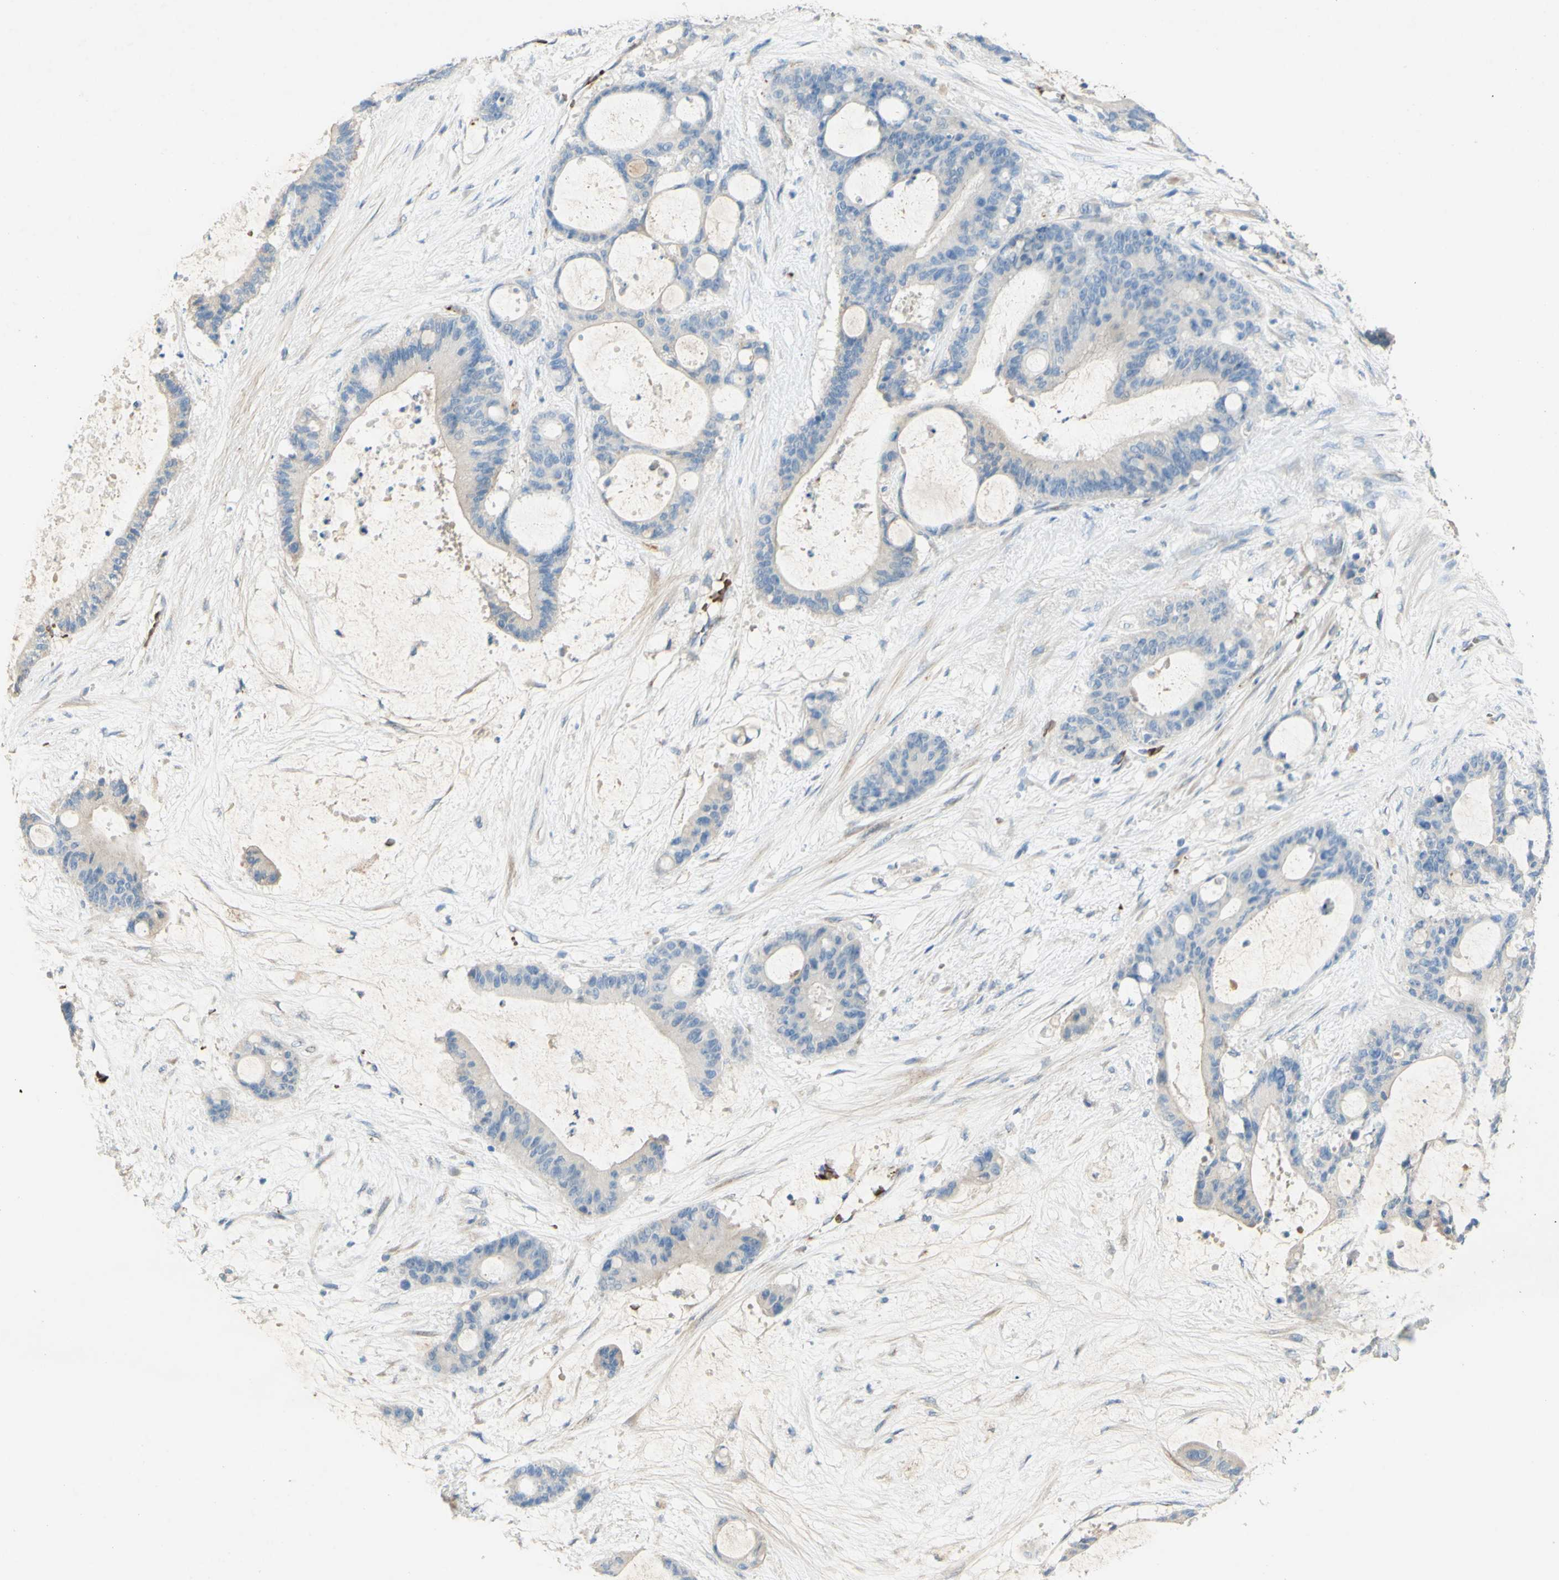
{"staining": {"intensity": "negative", "quantity": "none", "location": "none"}, "tissue": "liver cancer", "cell_type": "Tumor cells", "image_type": "cancer", "snomed": [{"axis": "morphology", "description": "Cholangiocarcinoma"}, {"axis": "topography", "description": "Liver"}], "caption": "Tumor cells are negative for brown protein staining in liver cholangiocarcinoma. (DAB (3,3'-diaminobenzidine) immunohistochemistry with hematoxylin counter stain).", "gene": "GAN", "patient": {"sex": "female", "age": 73}}